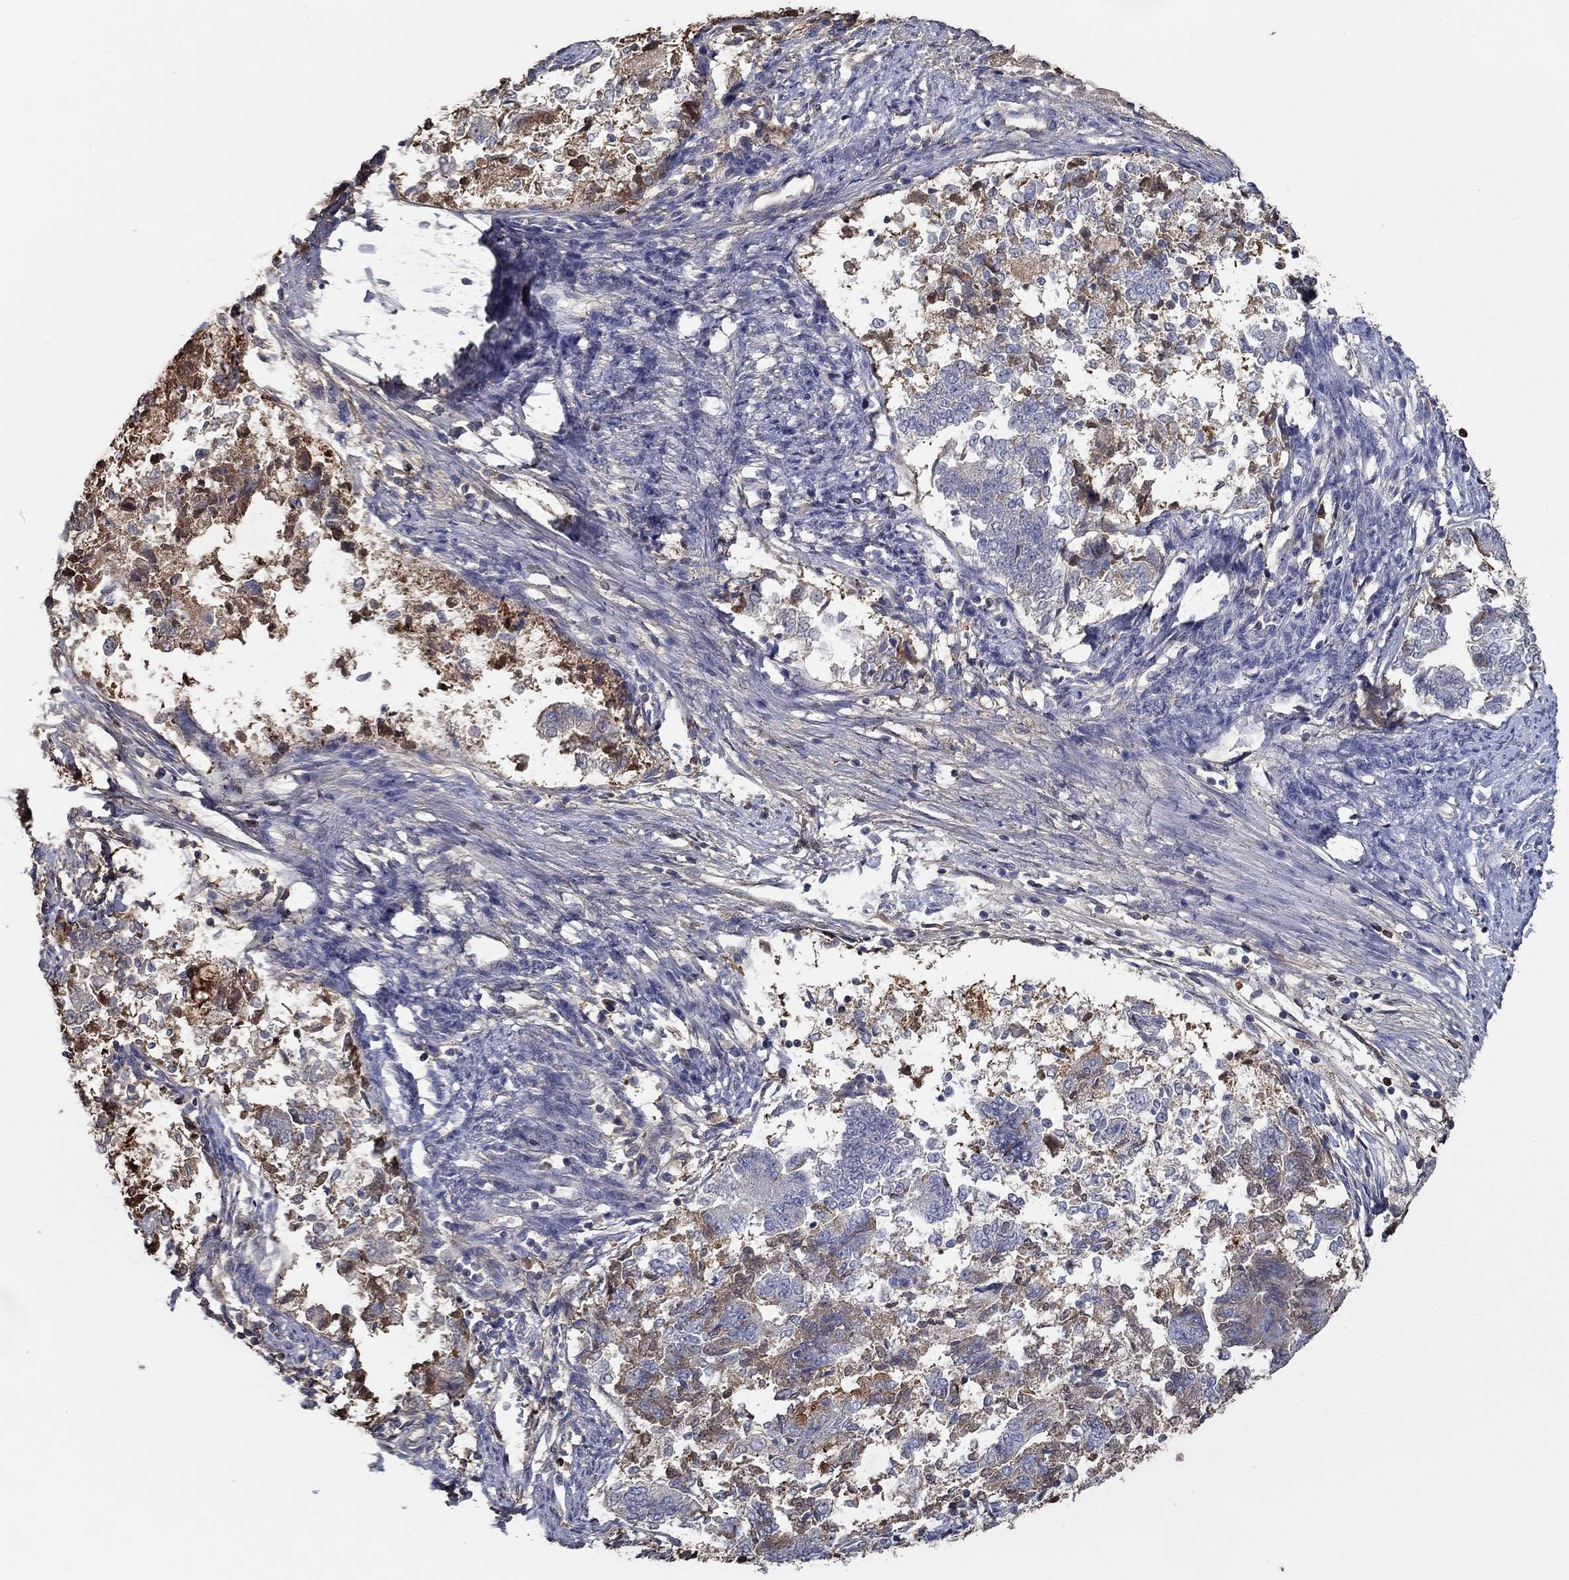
{"staining": {"intensity": "negative", "quantity": "none", "location": "none"}, "tissue": "endometrial cancer", "cell_type": "Tumor cells", "image_type": "cancer", "snomed": [{"axis": "morphology", "description": "Adenocarcinoma, NOS"}, {"axis": "topography", "description": "Endometrium"}], "caption": "Endometrial cancer was stained to show a protein in brown. There is no significant expression in tumor cells.", "gene": "IL10", "patient": {"sex": "female", "age": 65}}